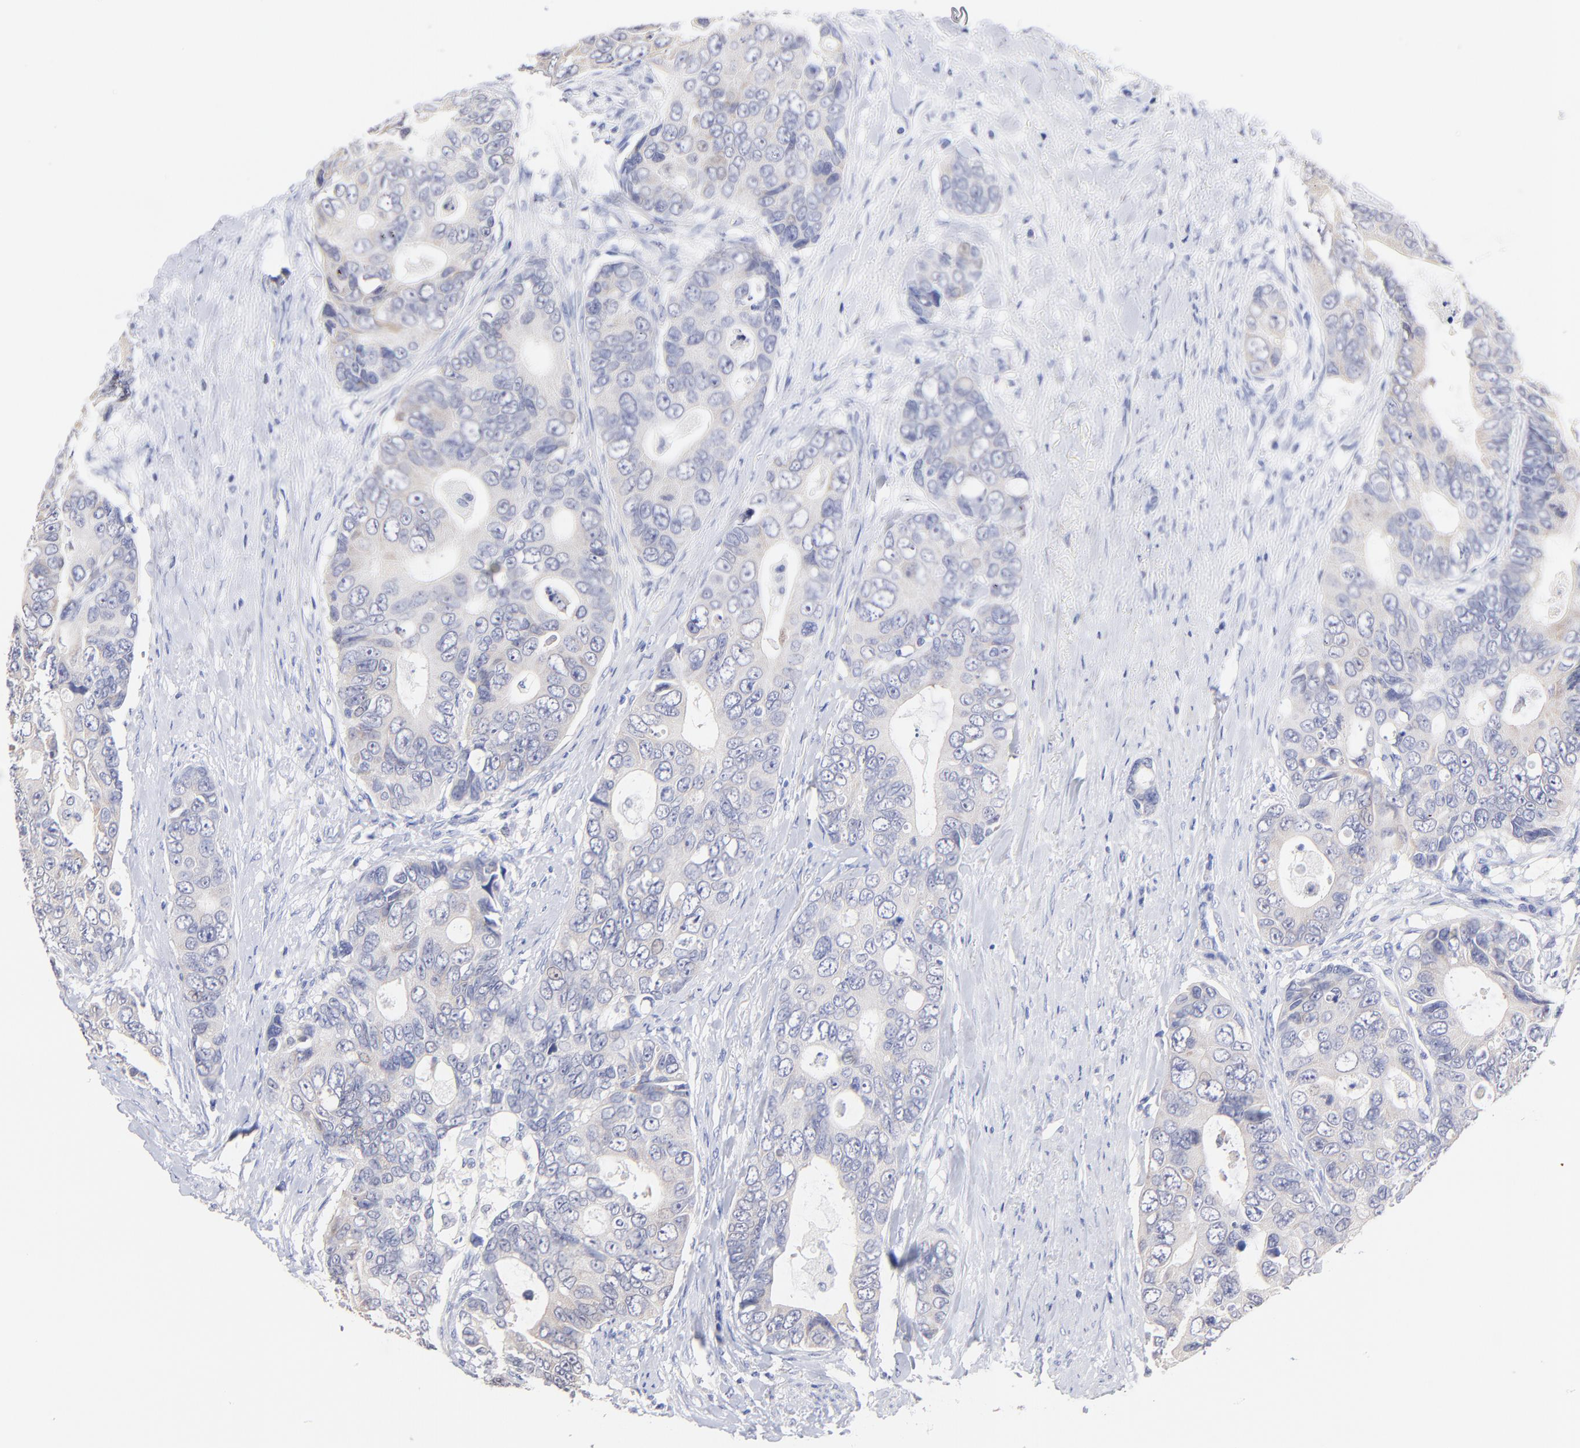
{"staining": {"intensity": "weak", "quantity": "<25%", "location": "cytoplasmic/membranous"}, "tissue": "colorectal cancer", "cell_type": "Tumor cells", "image_type": "cancer", "snomed": [{"axis": "morphology", "description": "Adenocarcinoma, NOS"}, {"axis": "topography", "description": "Rectum"}], "caption": "Photomicrograph shows no protein expression in tumor cells of colorectal cancer (adenocarcinoma) tissue.", "gene": "CFAP57", "patient": {"sex": "female", "age": 67}}